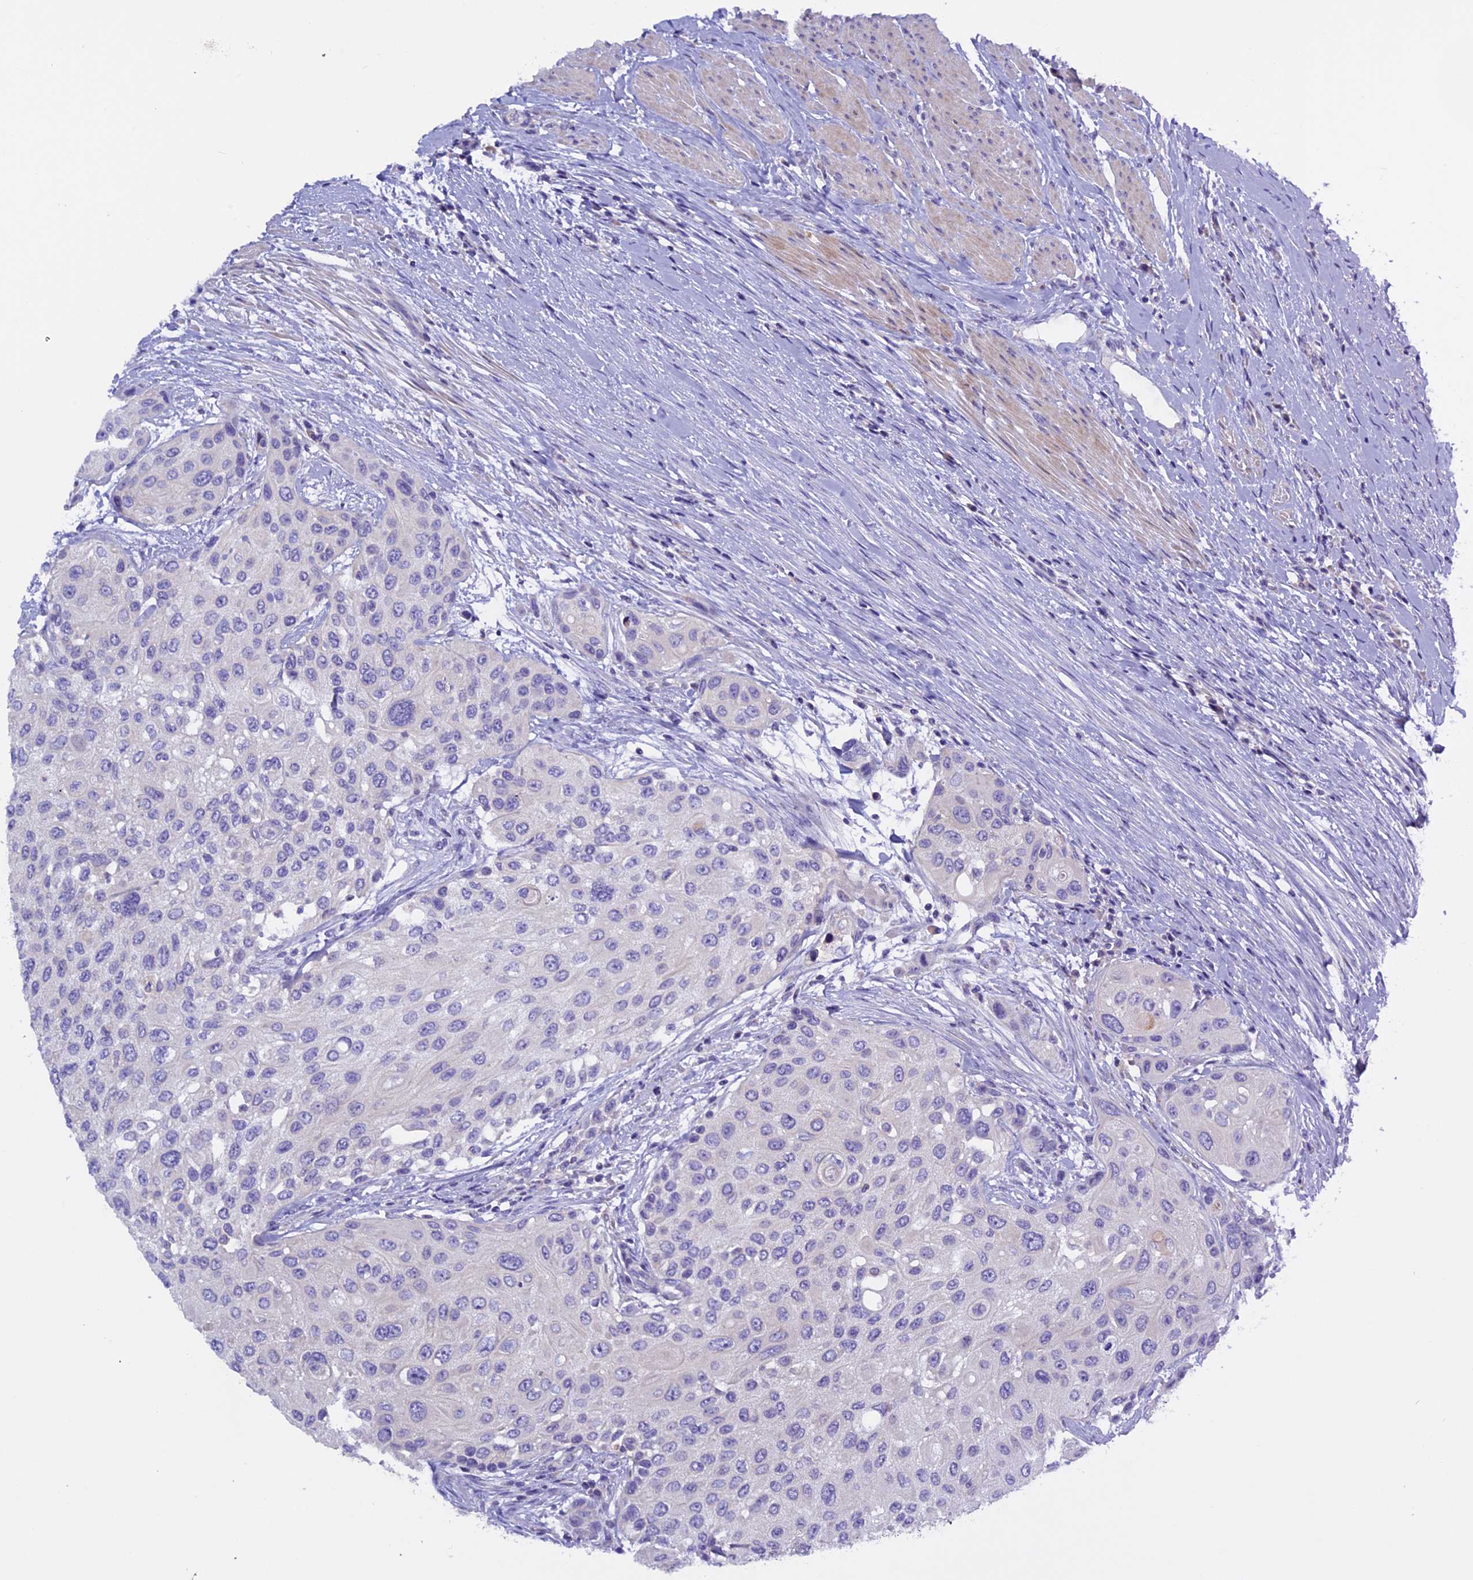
{"staining": {"intensity": "negative", "quantity": "none", "location": "none"}, "tissue": "urothelial cancer", "cell_type": "Tumor cells", "image_type": "cancer", "snomed": [{"axis": "morphology", "description": "Normal tissue, NOS"}, {"axis": "morphology", "description": "Urothelial carcinoma, High grade"}, {"axis": "topography", "description": "Vascular tissue"}, {"axis": "topography", "description": "Urinary bladder"}], "caption": "Immunohistochemical staining of human high-grade urothelial carcinoma shows no significant expression in tumor cells.", "gene": "RTTN", "patient": {"sex": "female", "age": 56}}